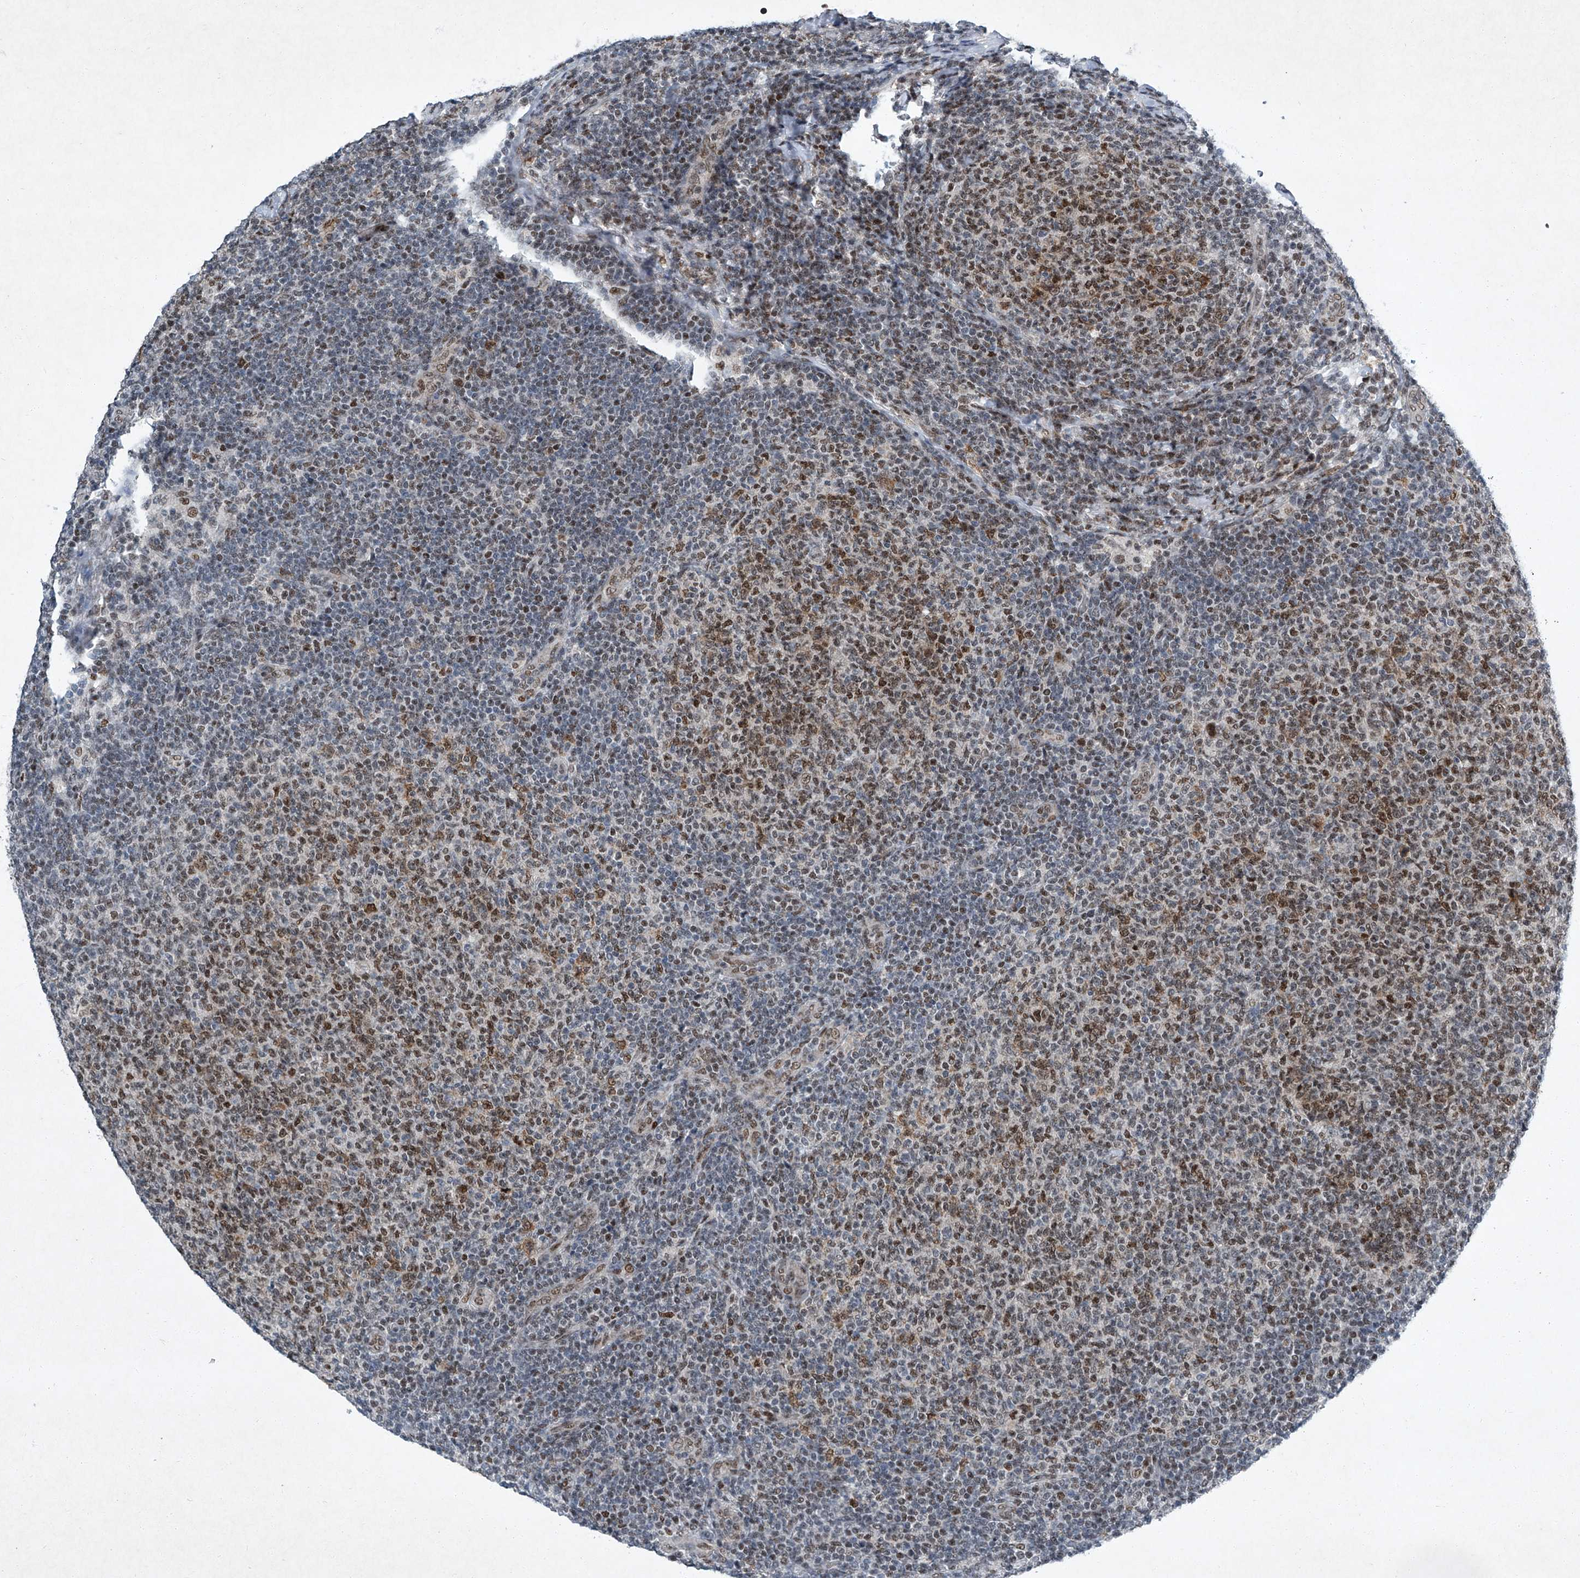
{"staining": {"intensity": "moderate", "quantity": "25%-75%", "location": "nuclear"}, "tissue": "lymphoma", "cell_type": "Tumor cells", "image_type": "cancer", "snomed": [{"axis": "morphology", "description": "Malignant lymphoma, non-Hodgkin's type, Low grade"}, {"axis": "topography", "description": "Lymph node"}], "caption": "Immunohistochemistry (IHC) histopathology image of human lymphoma stained for a protein (brown), which shows medium levels of moderate nuclear positivity in about 25%-75% of tumor cells.", "gene": "TFDP1", "patient": {"sex": "male", "age": 66}}